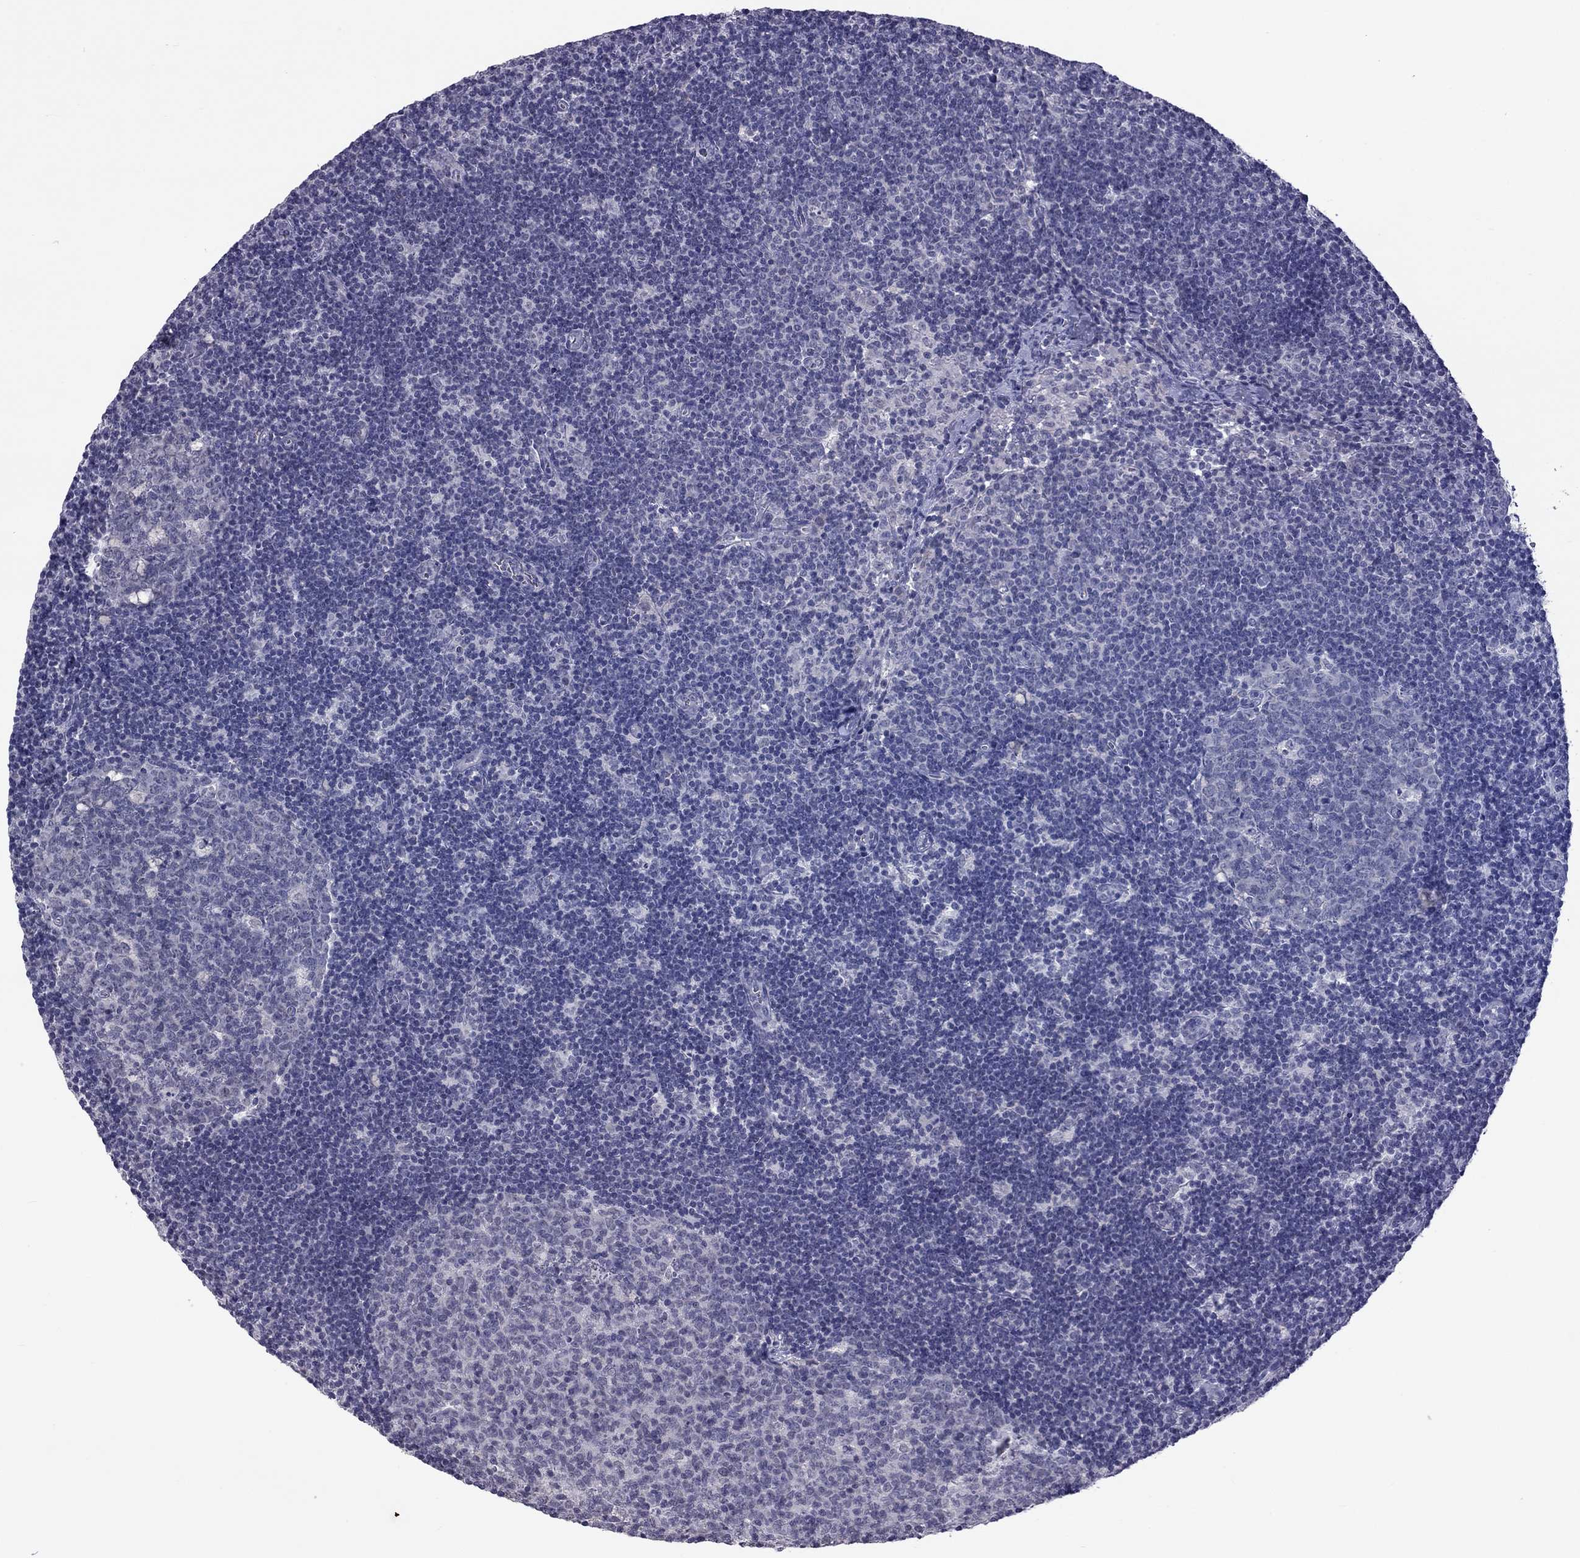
{"staining": {"intensity": "negative", "quantity": "none", "location": "none"}, "tissue": "lymph node", "cell_type": "Germinal center cells", "image_type": "normal", "snomed": [{"axis": "morphology", "description": "Normal tissue, NOS"}, {"axis": "topography", "description": "Lymph node"}], "caption": "High power microscopy photomicrograph of an immunohistochemistry (IHC) histopathology image of benign lymph node, revealing no significant positivity in germinal center cells.", "gene": "PPP1R3A", "patient": {"sex": "female", "age": 34}}